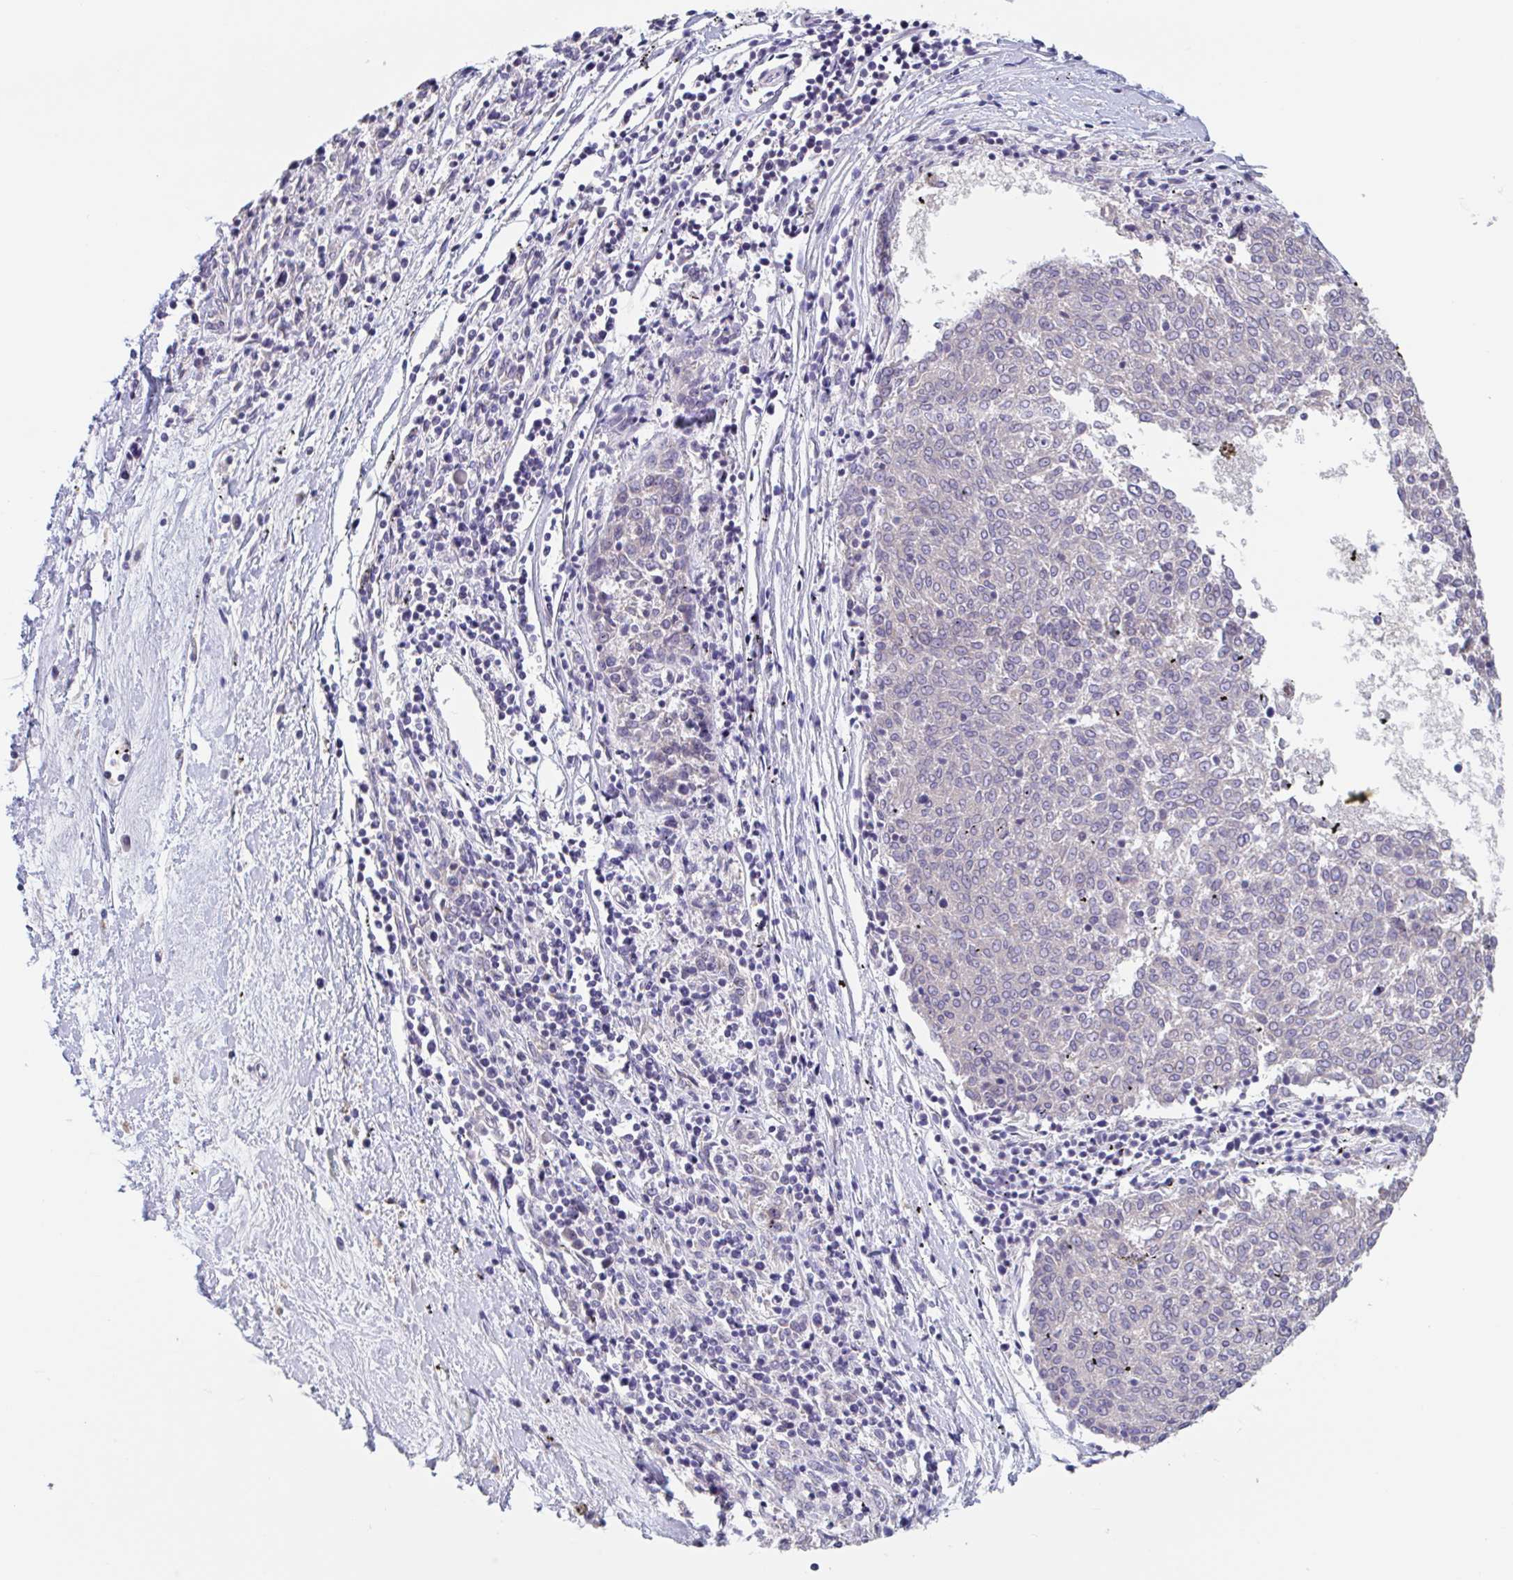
{"staining": {"intensity": "negative", "quantity": "none", "location": "none"}, "tissue": "melanoma", "cell_type": "Tumor cells", "image_type": "cancer", "snomed": [{"axis": "morphology", "description": "Malignant melanoma, NOS"}, {"axis": "topography", "description": "Skin"}], "caption": "Image shows no protein positivity in tumor cells of melanoma tissue. Brightfield microscopy of immunohistochemistry stained with DAB (3,3'-diaminobenzidine) (brown) and hematoxylin (blue), captured at high magnification.", "gene": "UNKL", "patient": {"sex": "female", "age": 72}}